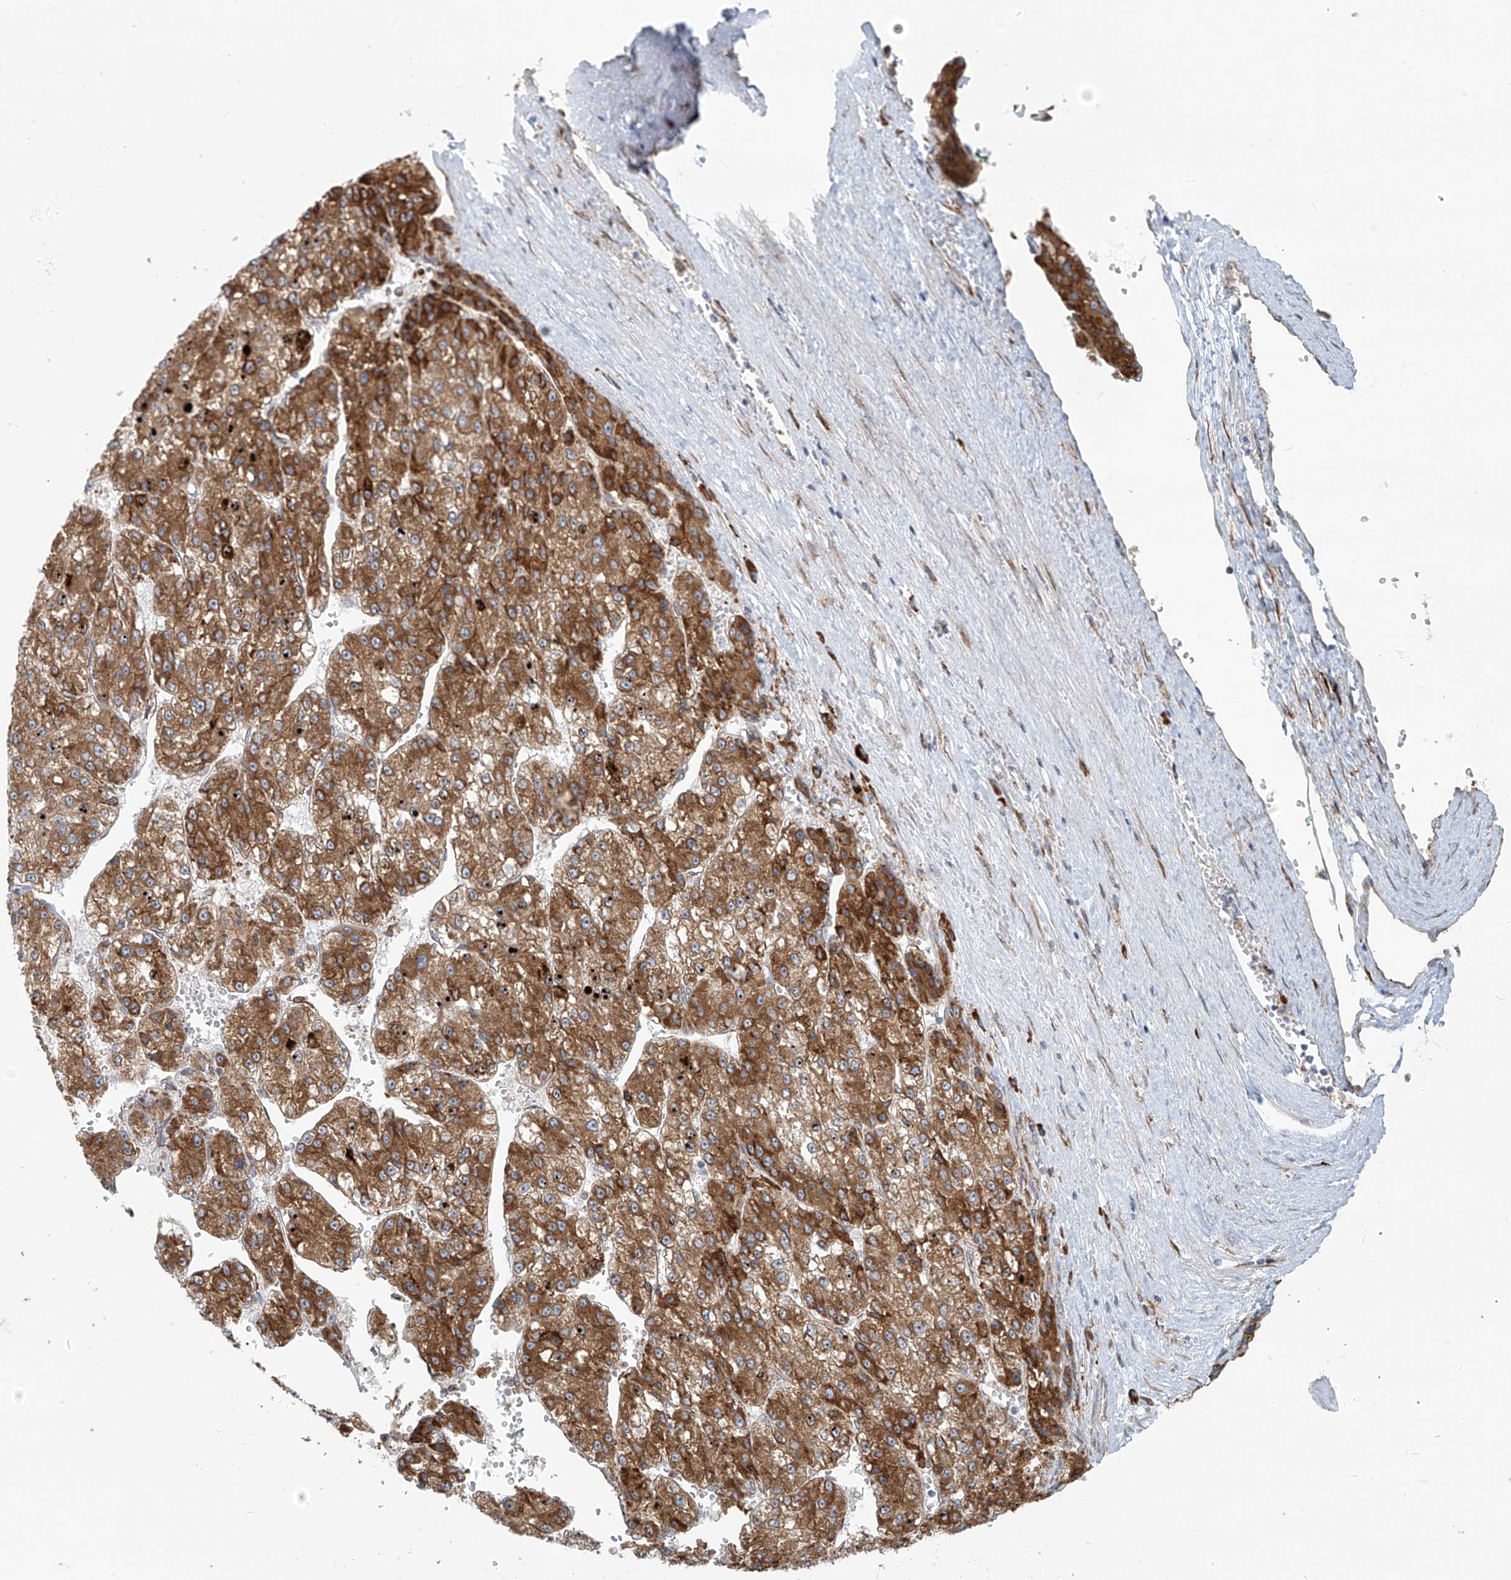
{"staining": {"intensity": "strong", "quantity": ">75%", "location": "cytoplasmic/membranous"}, "tissue": "liver cancer", "cell_type": "Tumor cells", "image_type": "cancer", "snomed": [{"axis": "morphology", "description": "Carcinoma, Hepatocellular, NOS"}, {"axis": "topography", "description": "Liver"}], "caption": "An IHC image of tumor tissue is shown. Protein staining in brown shows strong cytoplasmic/membranous positivity in liver hepatocellular carcinoma within tumor cells.", "gene": "KATNIP", "patient": {"sex": "female", "age": 73}}